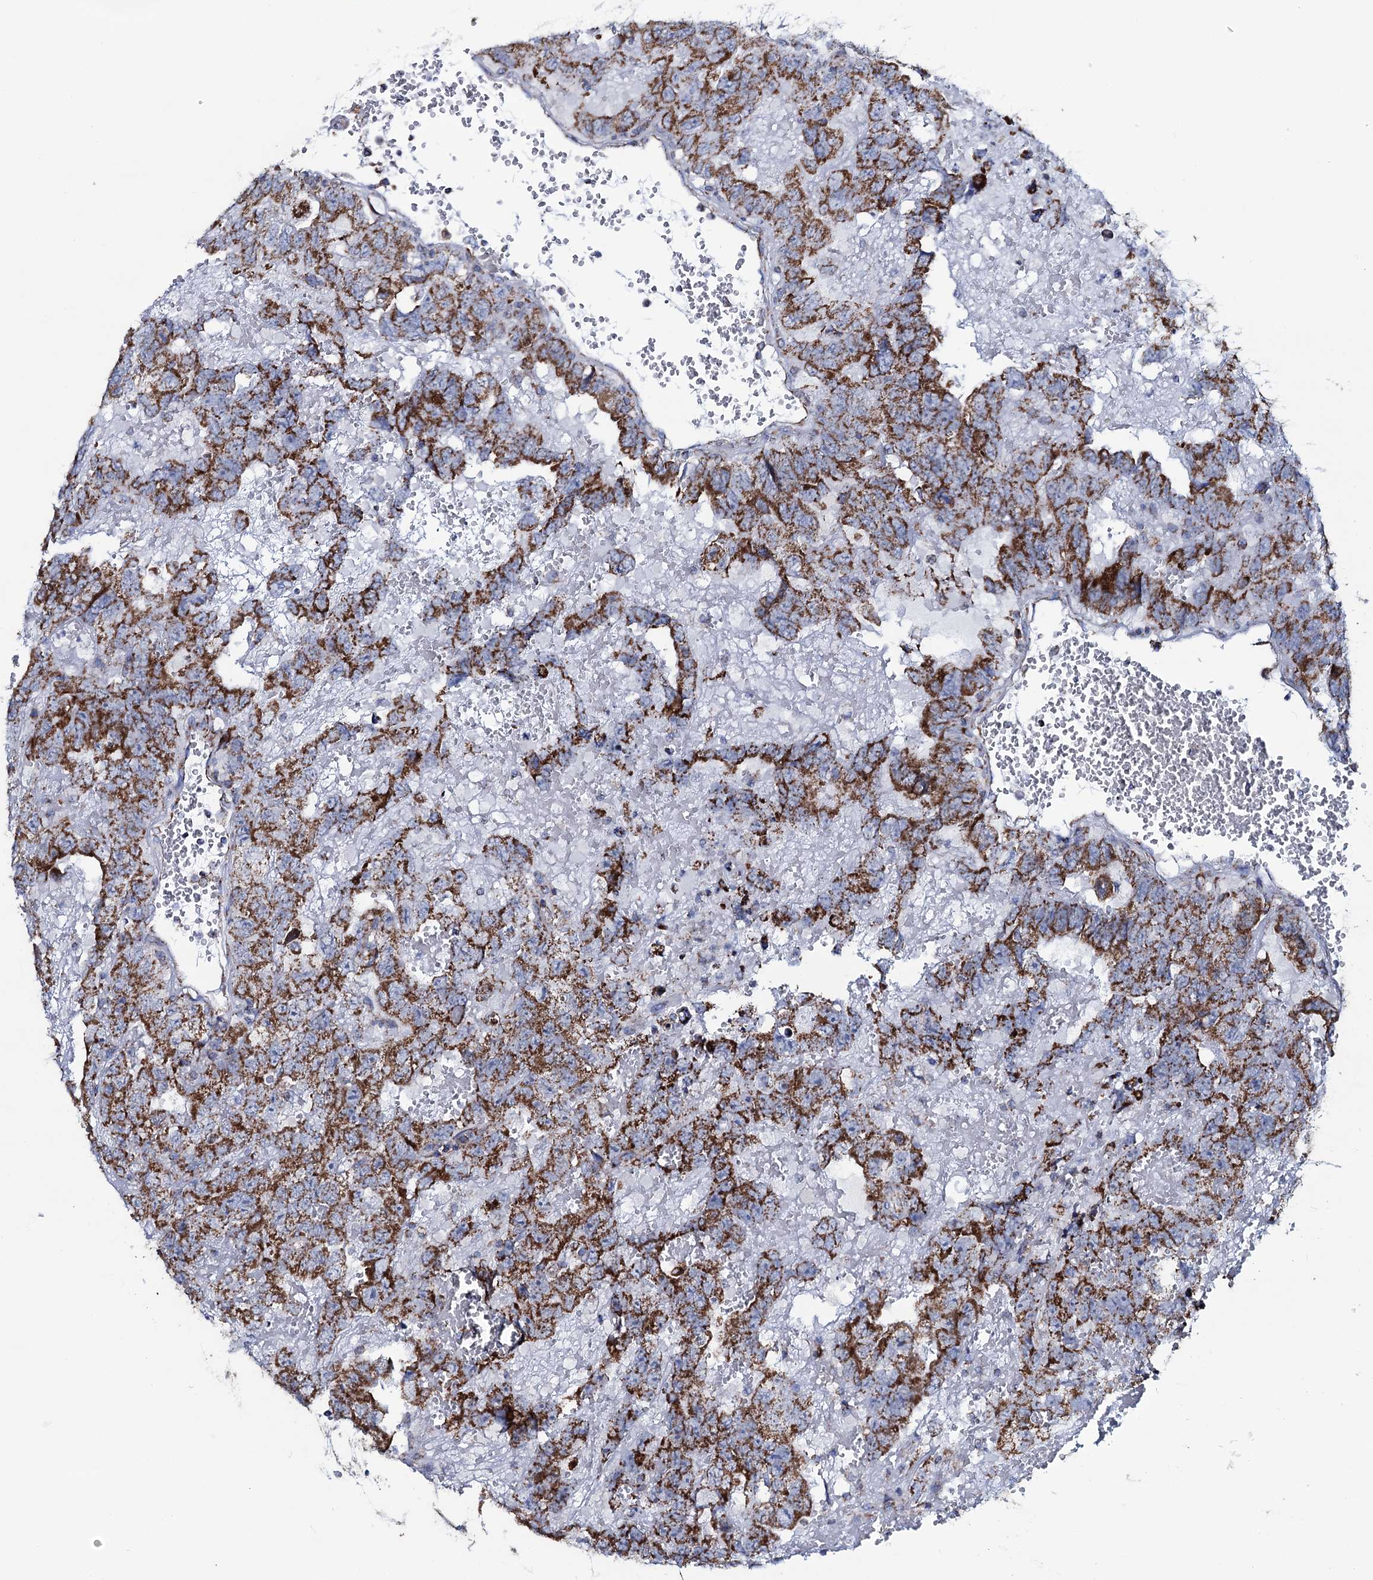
{"staining": {"intensity": "strong", "quantity": ">75%", "location": "cytoplasmic/membranous"}, "tissue": "testis cancer", "cell_type": "Tumor cells", "image_type": "cancer", "snomed": [{"axis": "morphology", "description": "Carcinoma, Embryonal, NOS"}, {"axis": "topography", "description": "Testis"}], "caption": "This micrograph demonstrates immunohistochemistry (IHC) staining of human testis cancer (embryonal carcinoma), with high strong cytoplasmic/membranous positivity in about >75% of tumor cells.", "gene": "MRPS35", "patient": {"sex": "male", "age": 45}}